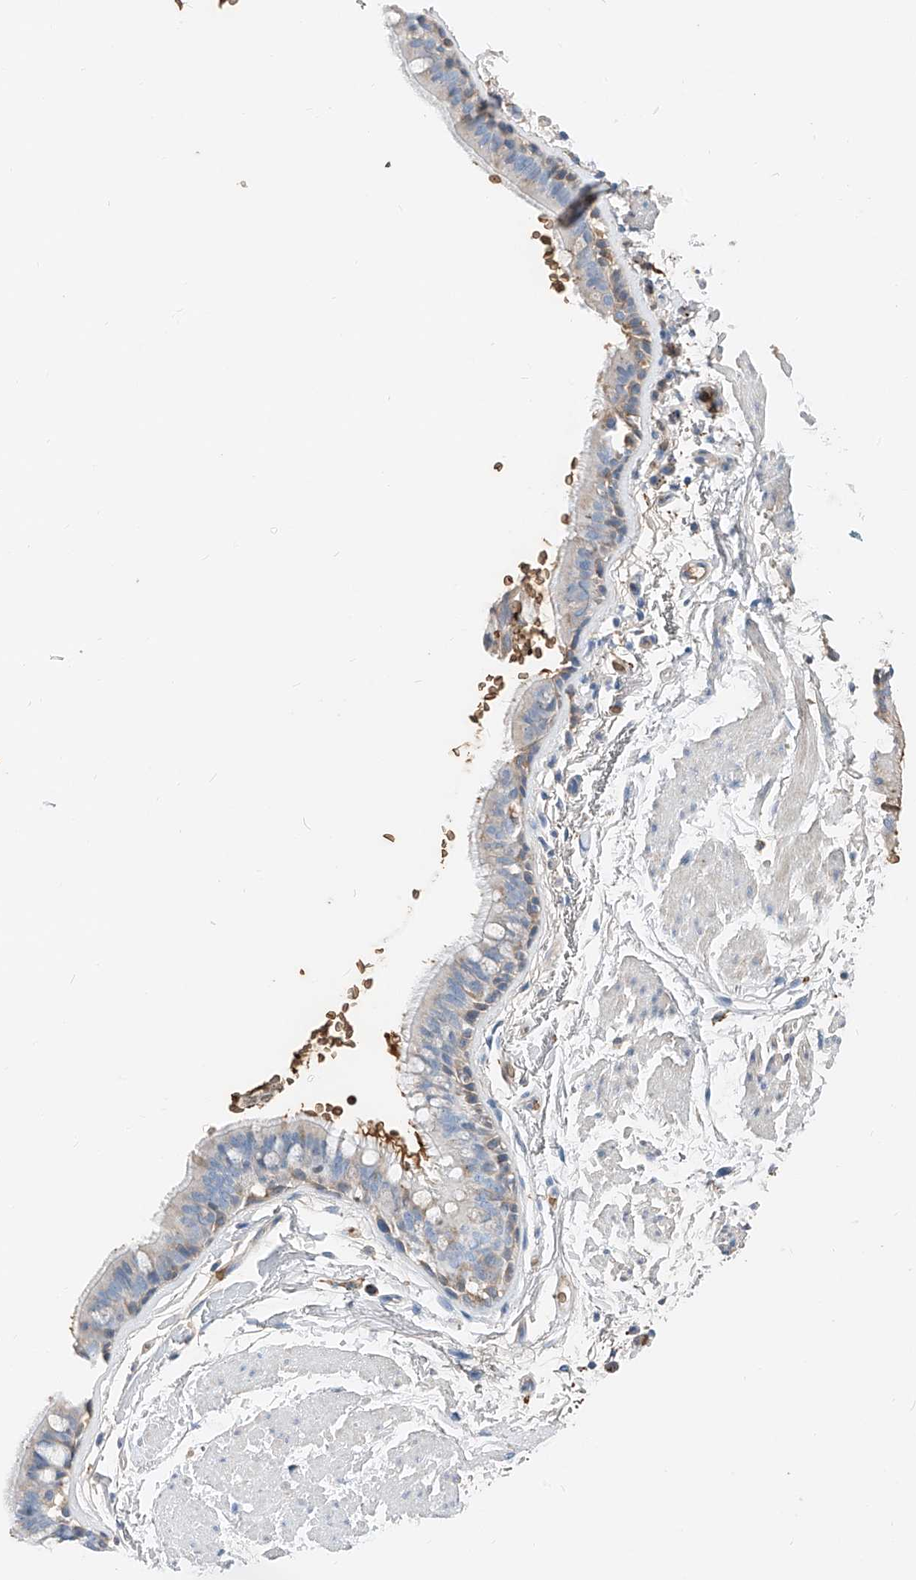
{"staining": {"intensity": "weak", "quantity": "<25%", "location": "cytoplasmic/membranous"}, "tissue": "bronchus", "cell_type": "Respiratory epithelial cells", "image_type": "normal", "snomed": [{"axis": "morphology", "description": "Normal tissue, NOS"}, {"axis": "topography", "description": "Lymph node"}, {"axis": "topography", "description": "Bronchus"}], "caption": "The immunohistochemistry histopathology image has no significant expression in respiratory epithelial cells of bronchus. The staining is performed using DAB brown chromogen with nuclei counter-stained in using hematoxylin.", "gene": "PRSS23", "patient": {"sex": "female", "age": 70}}